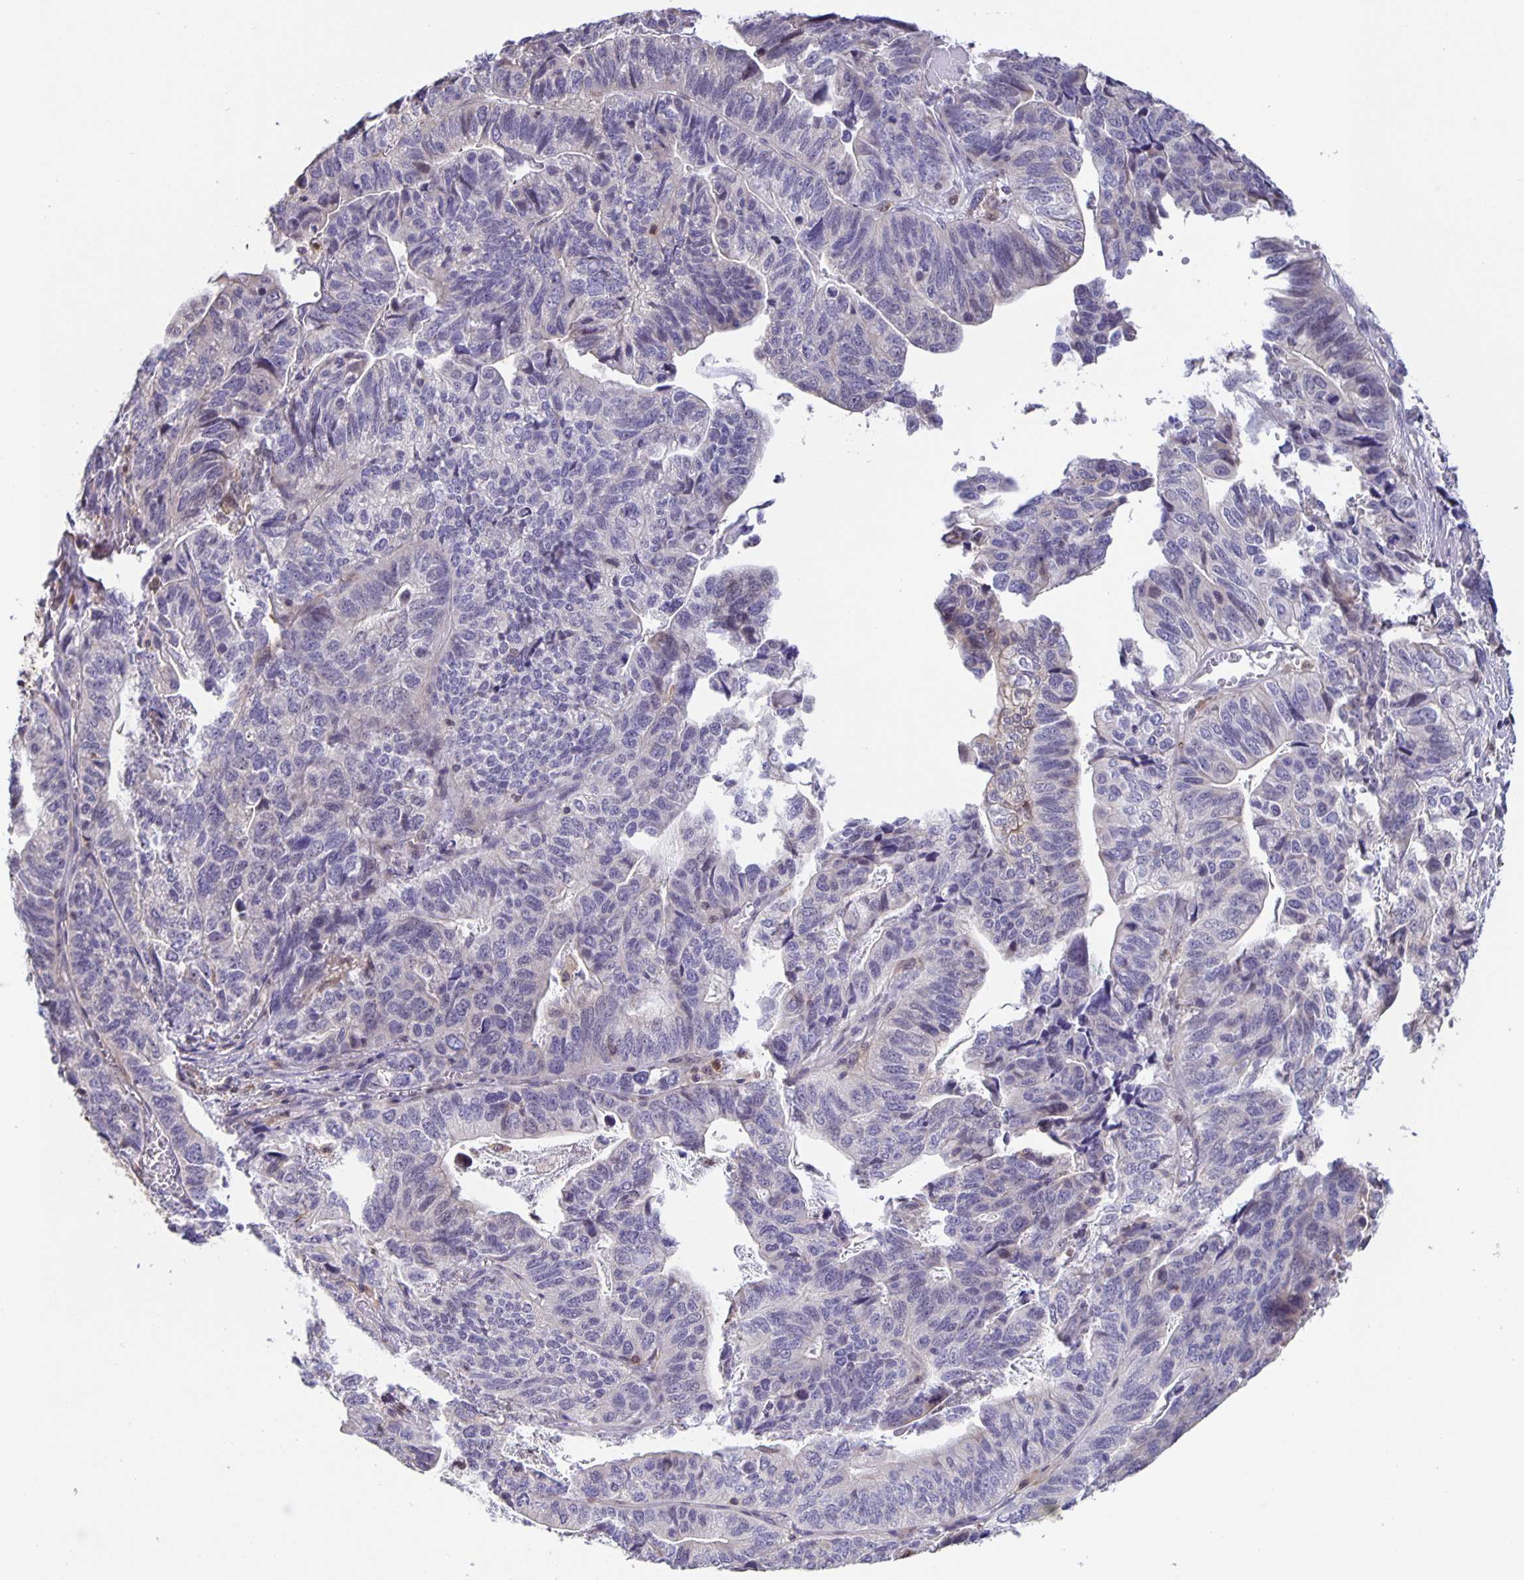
{"staining": {"intensity": "negative", "quantity": "none", "location": "none"}, "tissue": "stomach cancer", "cell_type": "Tumor cells", "image_type": "cancer", "snomed": [{"axis": "morphology", "description": "Adenocarcinoma, NOS"}, {"axis": "topography", "description": "Stomach, upper"}], "caption": "This is a micrograph of IHC staining of stomach adenocarcinoma, which shows no staining in tumor cells.", "gene": "MARCHF6", "patient": {"sex": "female", "age": 67}}